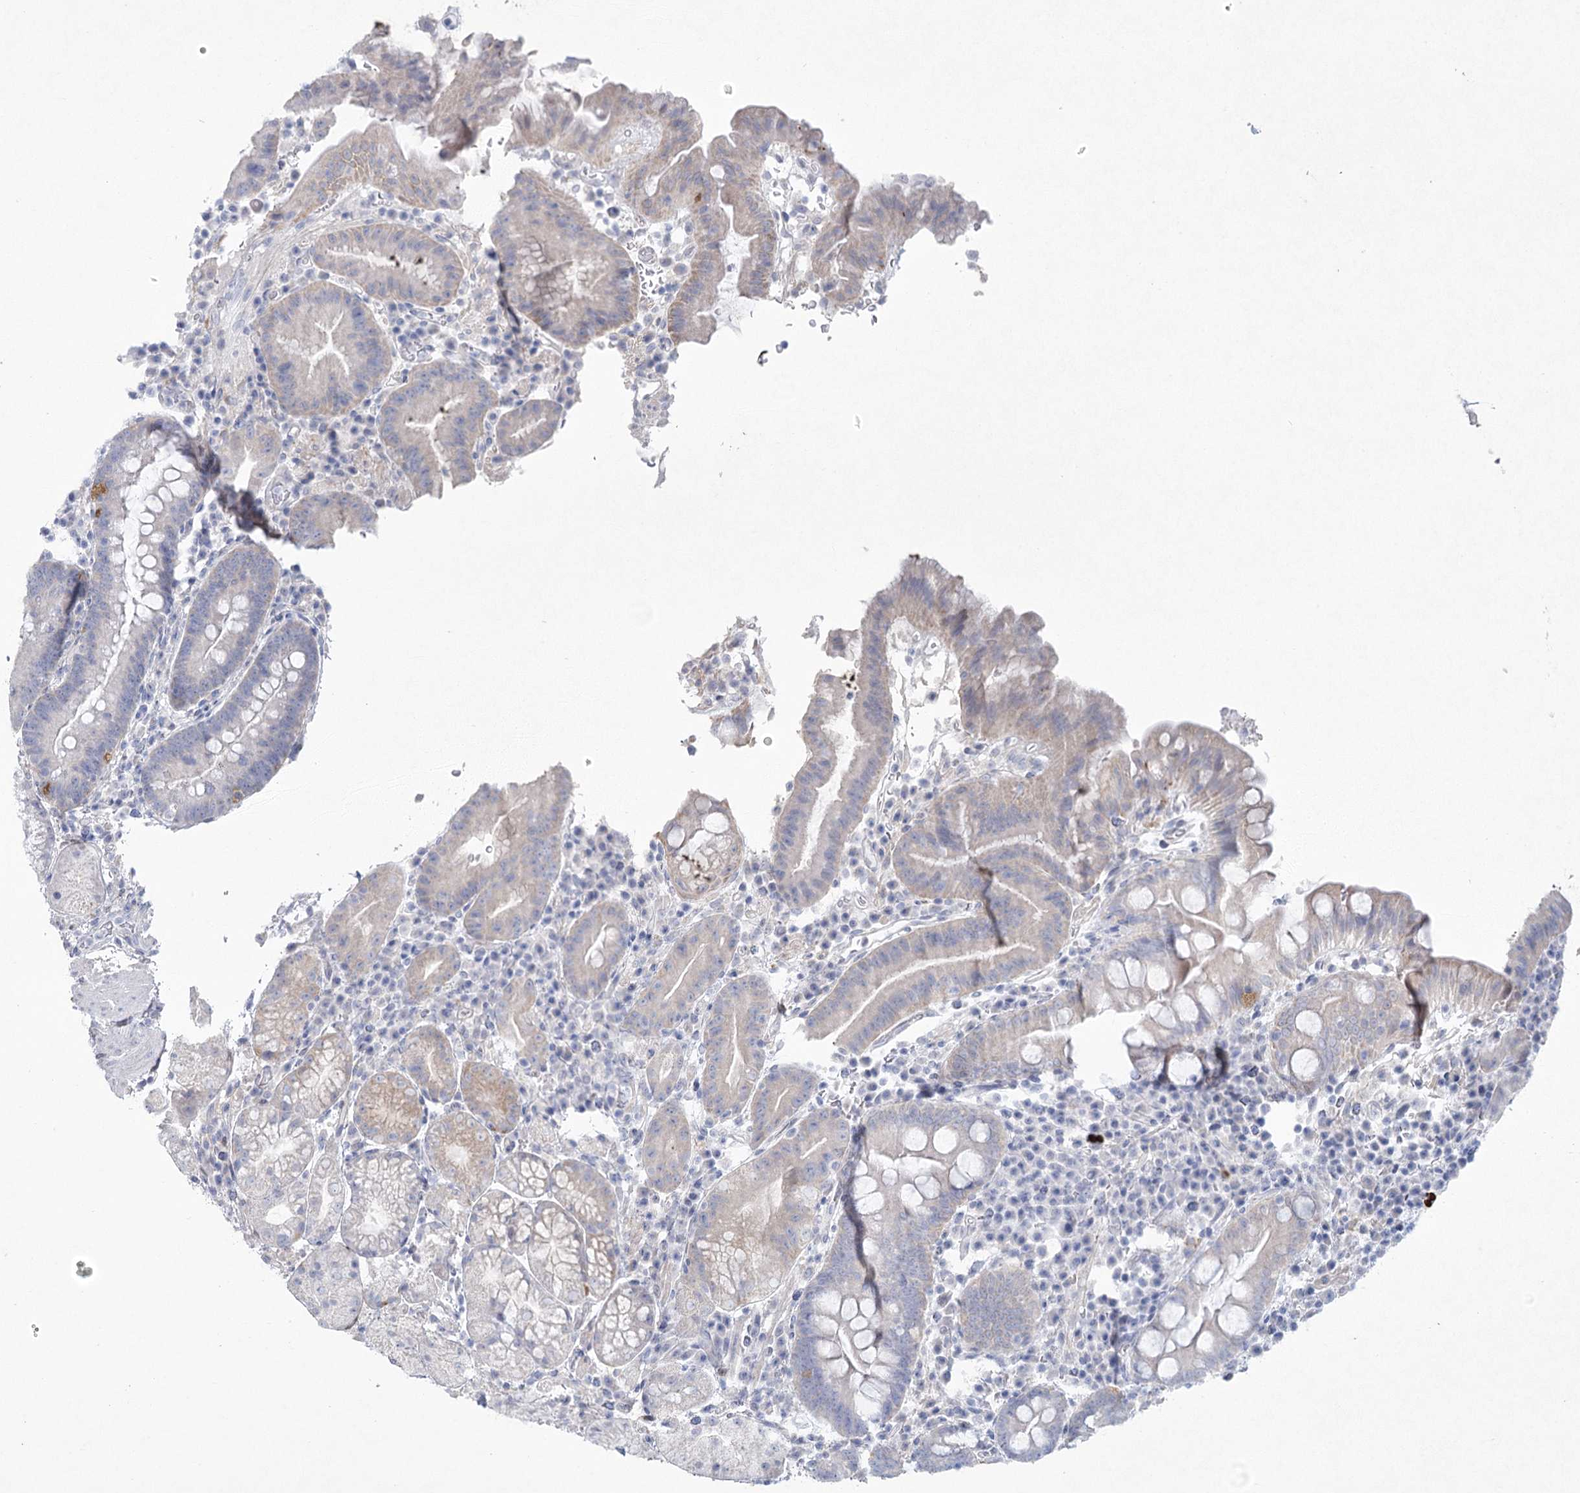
{"staining": {"intensity": "weak", "quantity": "<25%", "location": "cytoplasmic/membranous"}, "tissue": "stomach", "cell_type": "Glandular cells", "image_type": "normal", "snomed": [{"axis": "morphology", "description": "Normal tissue, NOS"}, {"axis": "morphology", "description": "Inflammation, NOS"}, {"axis": "topography", "description": "Stomach"}], "caption": "High magnification brightfield microscopy of normal stomach stained with DAB (brown) and counterstained with hematoxylin (blue): glandular cells show no significant staining.", "gene": "CCDC88A", "patient": {"sex": "male", "age": 79}}